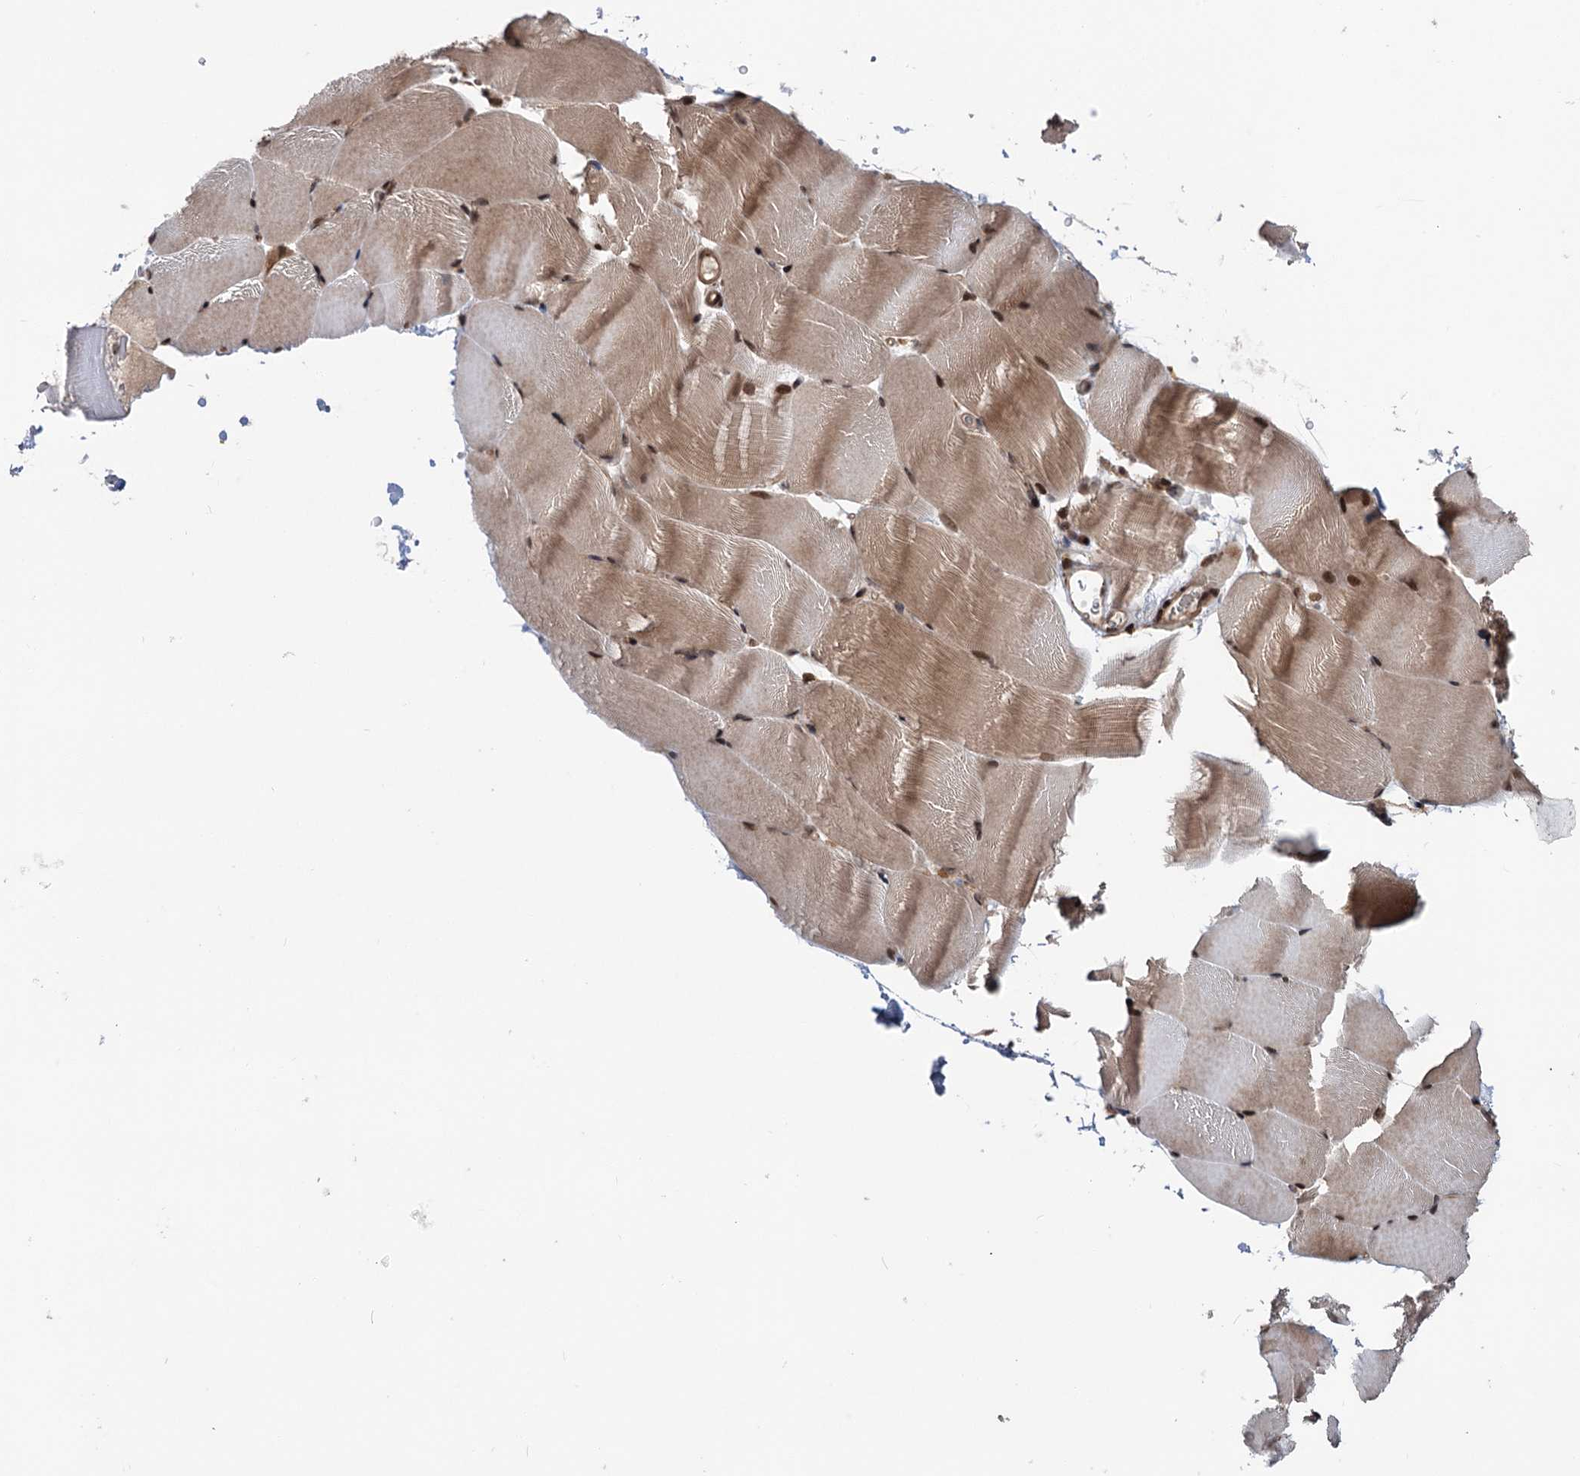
{"staining": {"intensity": "moderate", "quantity": "25%-75%", "location": "cytoplasmic/membranous,nuclear"}, "tissue": "skeletal muscle", "cell_type": "Myocytes", "image_type": "normal", "snomed": [{"axis": "morphology", "description": "Normal tissue, NOS"}, {"axis": "topography", "description": "Skeletal muscle"}, {"axis": "topography", "description": "Parathyroid gland"}], "caption": "Immunohistochemical staining of benign human skeletal muscle displays moderate cytoplasmic/membranous,nuclear protein positivity in approximately 25%-75% of myocytes. The protein is shown in brown color, while the nuclei are stained blue.", "gene": "MAML1", "patient": {"sex": "female", "age": 37}}